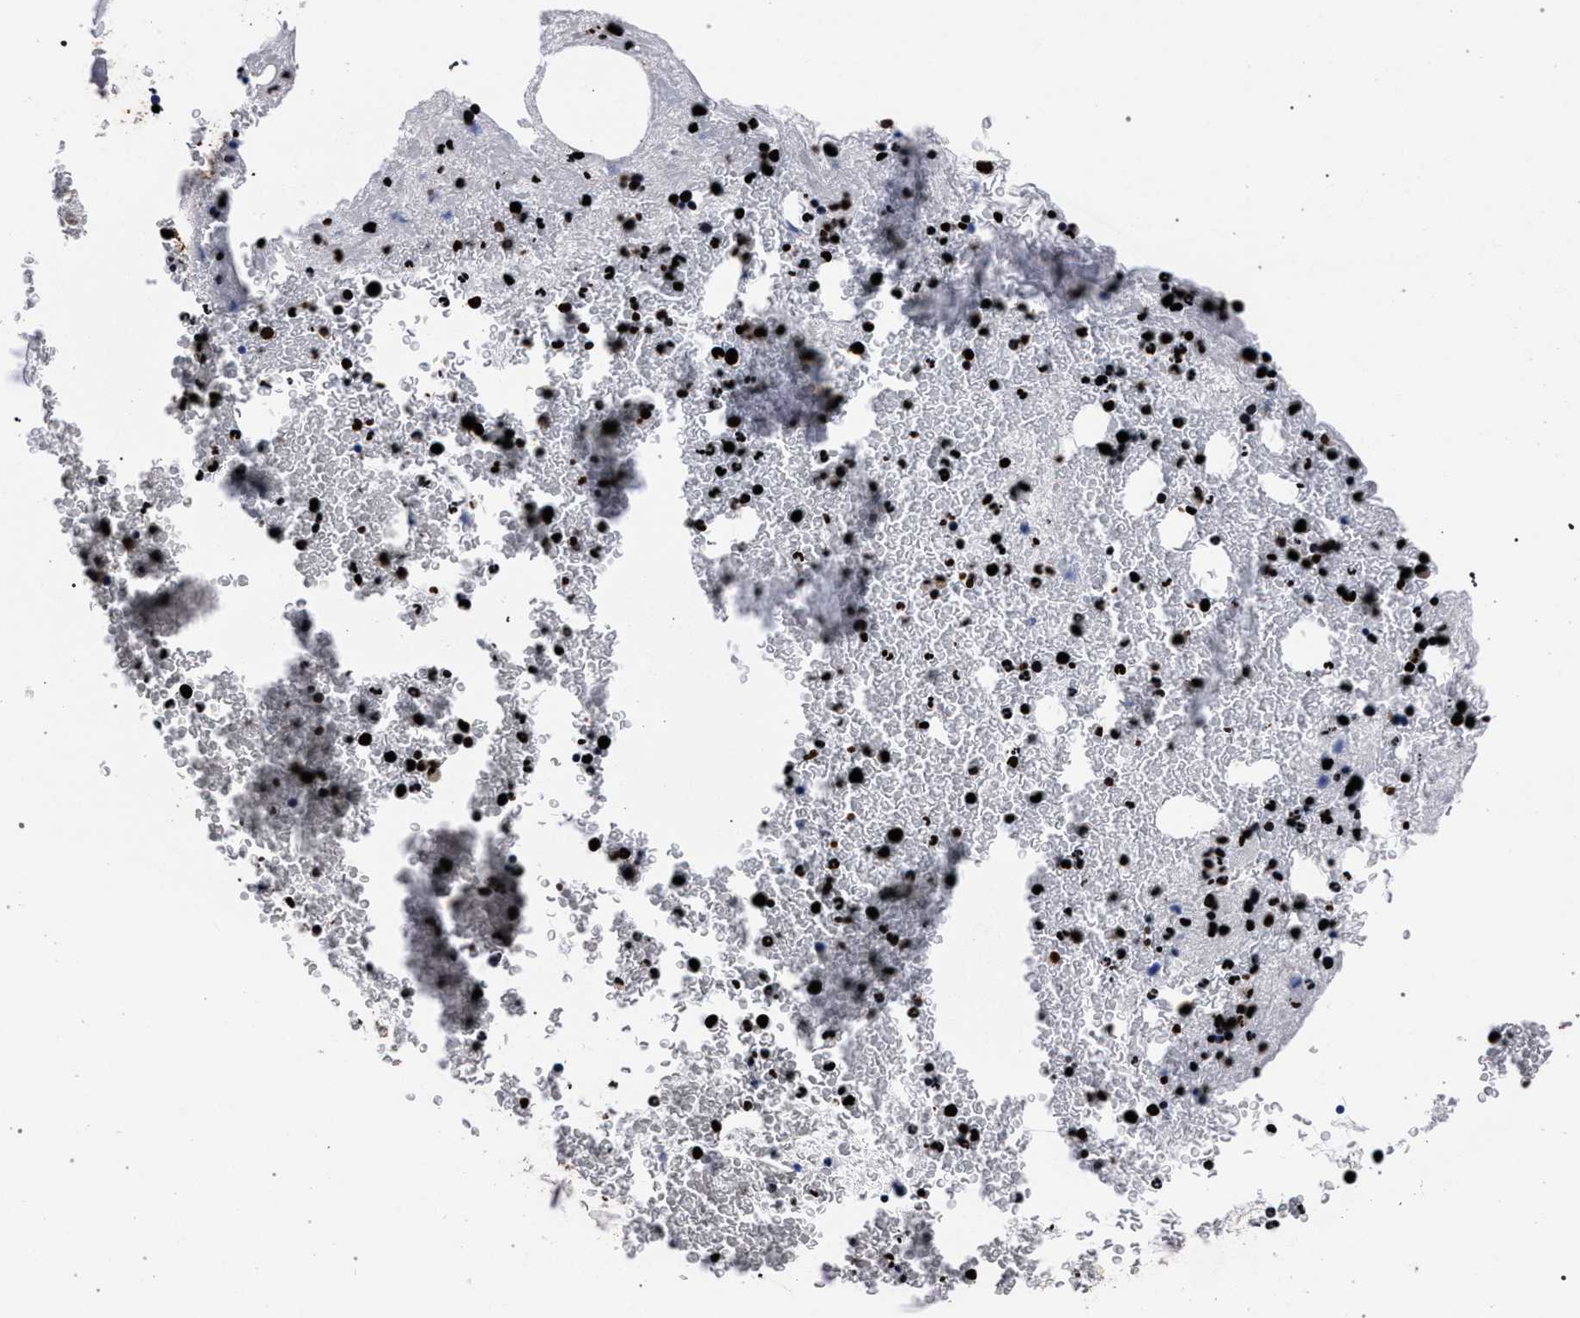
{"staining": {"intensity": "strong", "quantity": ">75%", "location": "nuclear"}, "tissue": "bone marrow", "cell_type": "Hematopoietic cells", "image_type": "normal", "snomed": [{"axis": "morphology", "description": "Normal tissue, NOS"}, {"axis": "morphology", "description": "Inflammation, NOS"}, {"axis": "topography", "description": "Bone marrow"}], "caption": "Benign bone marrow demonstrates strong nuclear staining in about >75% of hematopoietic cells, visualized by immunohistochemistry.", "gene": "HNRNPA1", "patient": {"sex": "male", "age": 63}}